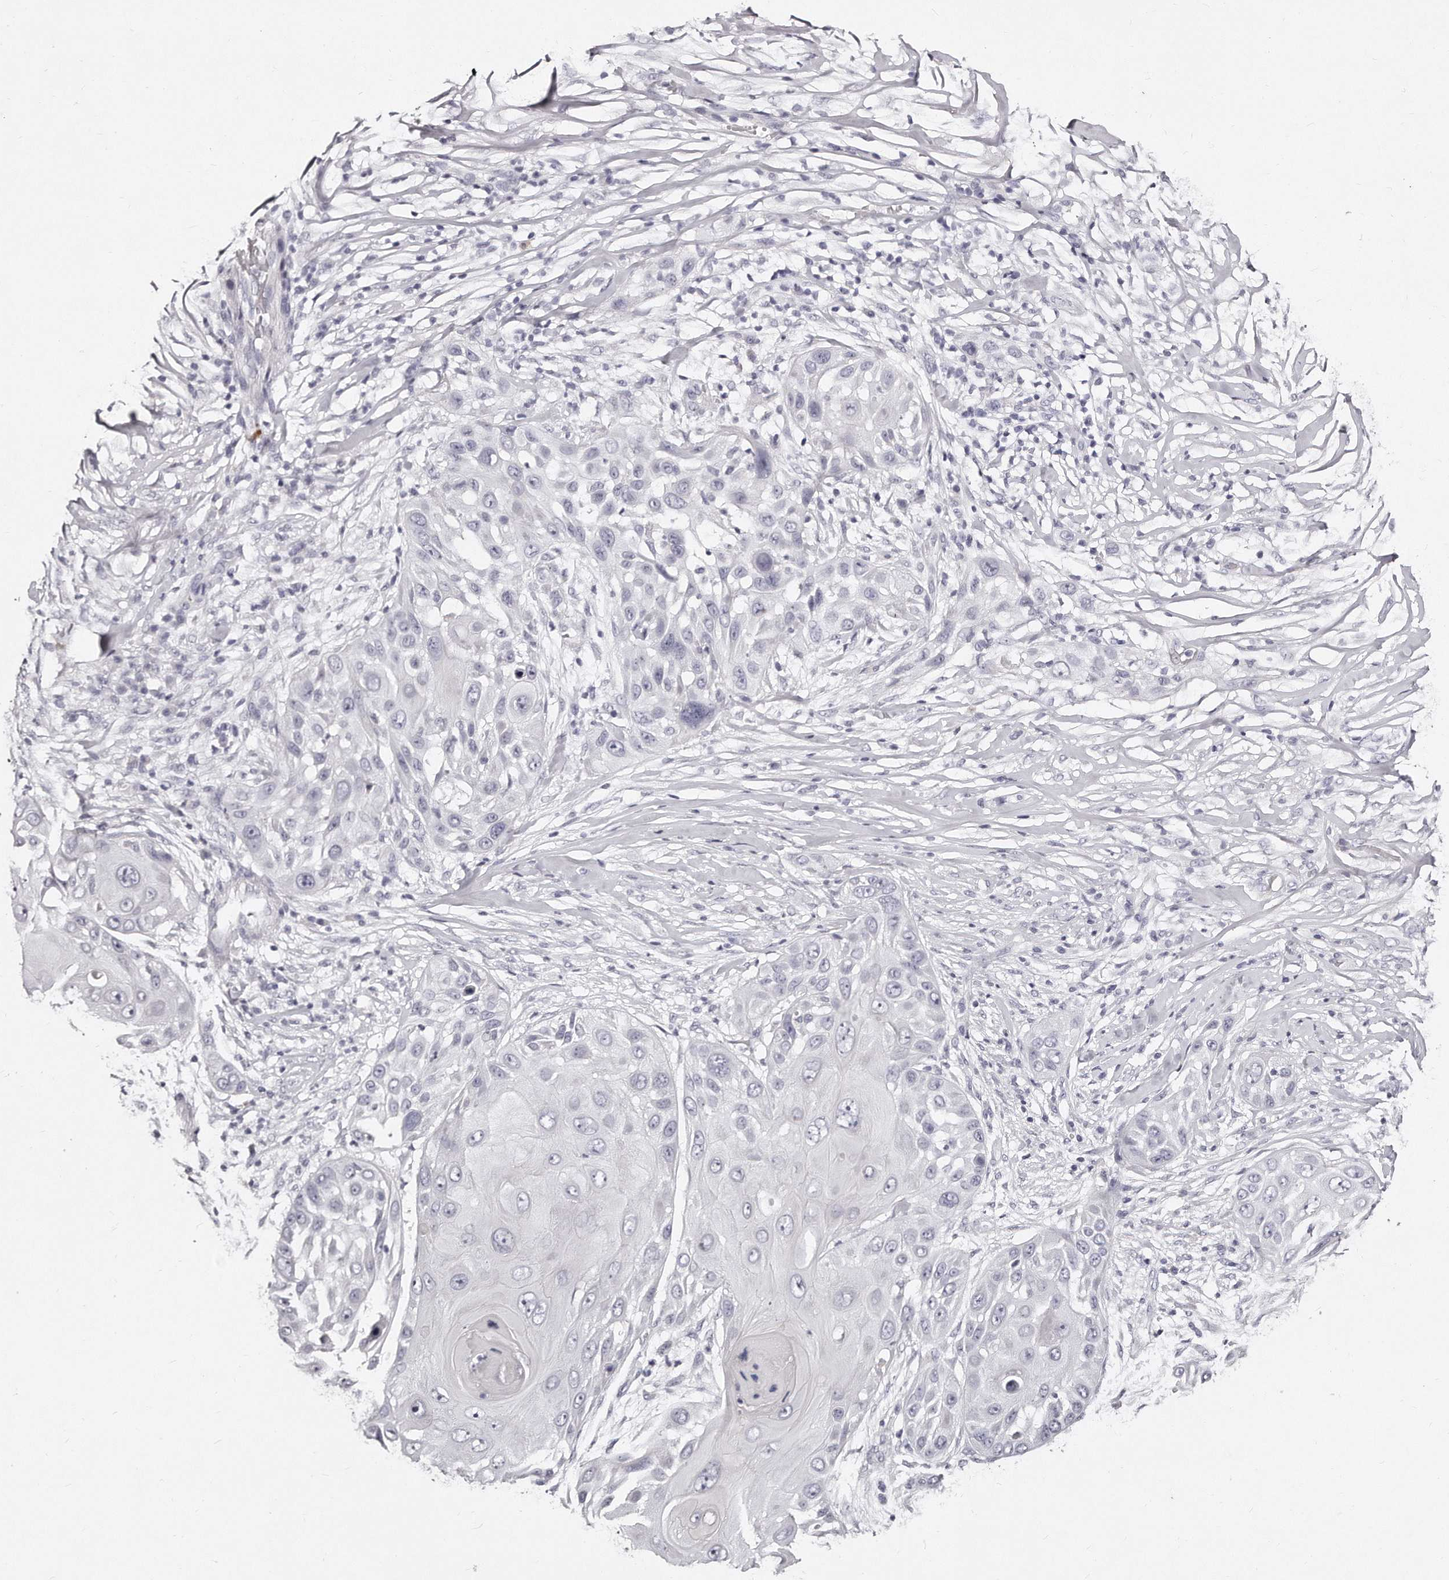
{"staining": {"intensity": "negative", "quantity": "none", "location": "none"}, "tissue": "skin cancer", "cell_type": "Tumor cells", "image_type": "cancer", "snomed": [{"axis": "morphology", "description": "Squamous cell carcinoma, NOS"}, {"axis": "topography", "description": "Skin"}], "caption": "The image exhibits no significant positivity in tumor cells of skin cancer.", "gene": "GDA", "patient": {"sex": "female", "age": 44}}